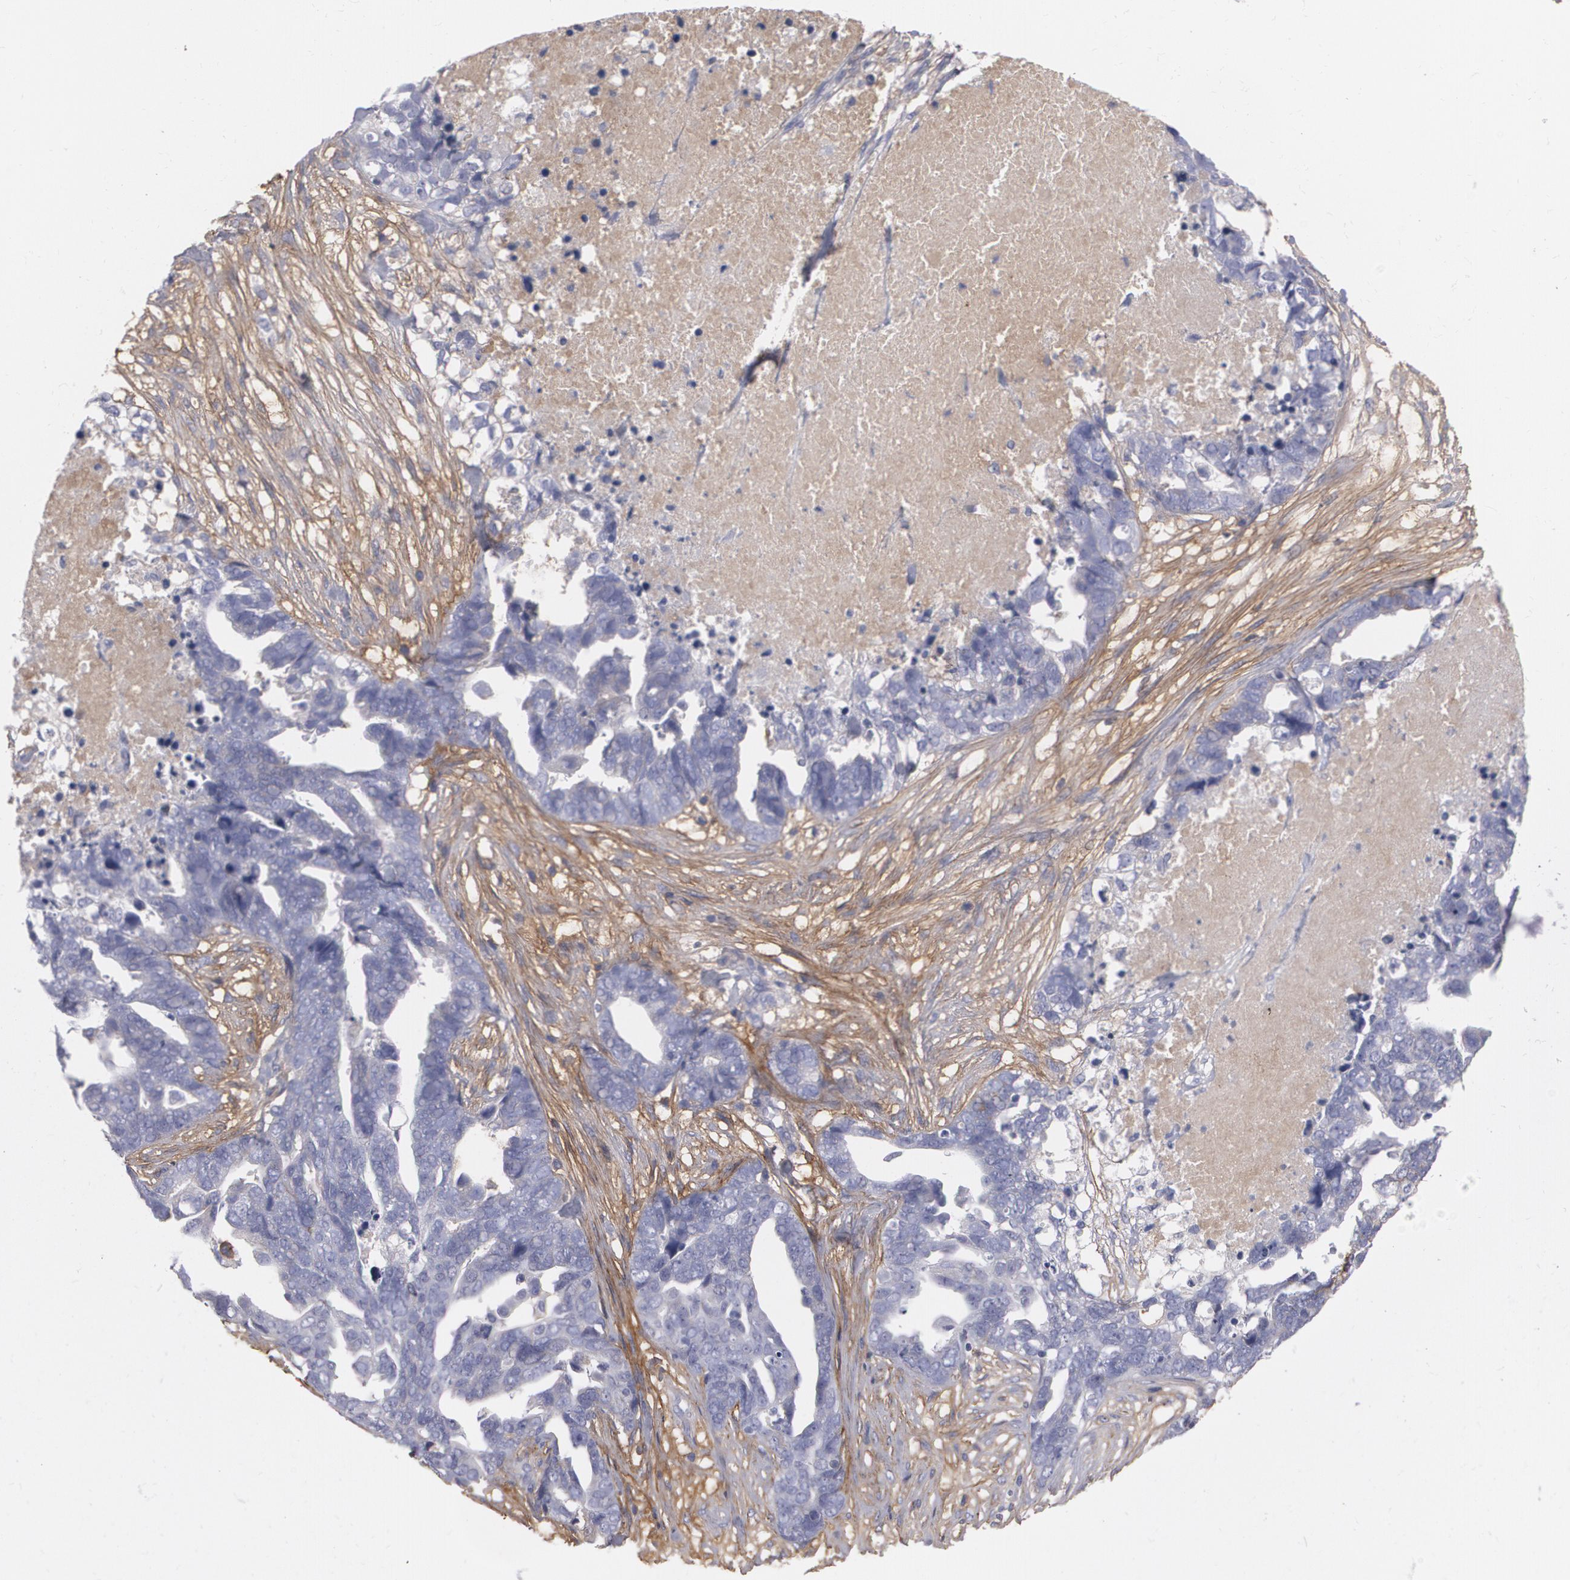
{"staining": {"intensity": "negative", "quantity": "none", "location": "none"}, "tissue": "ovarian cancer", "cell_type": "Tumor cells", "image_type": "cancer", "snomed": [{"axis": "morphology", "description": "Normal tissue, NOS"}, {"axis": "morphology", "description": "Cystadenocarcinoma, serous, NOS"}, {"axis": "topography", "description": "Fallopian tube"}, {"axis": "topography", "description": "Ovary"}], "caption": "Tumor cells are negative for protein expression in human ovarian serous cystadenocarcinoma.", "gene": "FBLN1", "patient": {"sex": "female", "age": 56}}